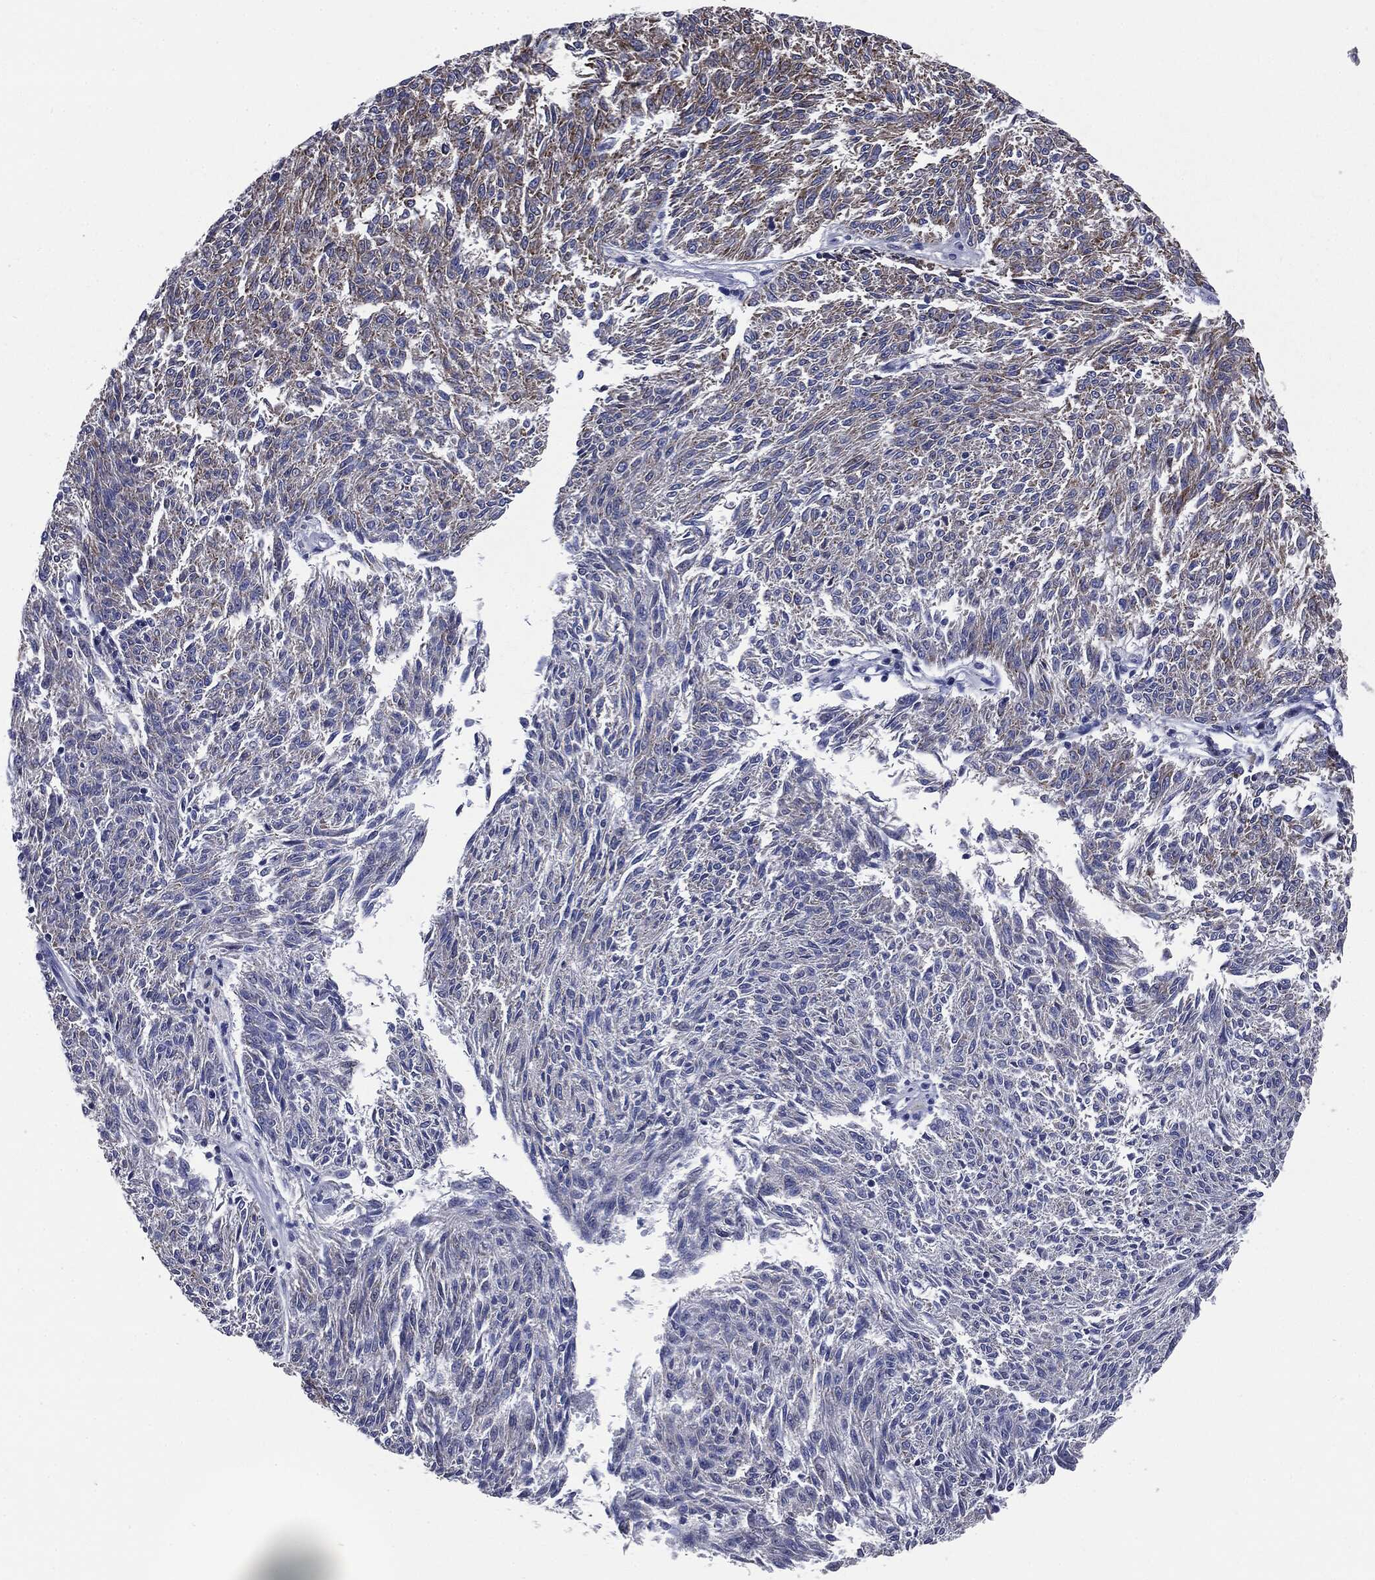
{"staining": {"intensity": "moderate", "quantity": "25%-75%", "location": "cytoplasmic/membranous"}, "tissue": "melanoma", "cell_type": "Tumor cells", "image_type": "cancer", "snomed": [{"axis": "morphology", "description": "Malignant melanoma, NOS"}, {"axis": "topography", "description": "Skin"}], "caption": "This is a micrograph of immunohistochemistry staining of malignant melanoma, which shows moderate expression in the cytoplasmic/membranous of tumor cells.", "gene": "PTGS2", "patient": {"sex": "female", "age": 72}}